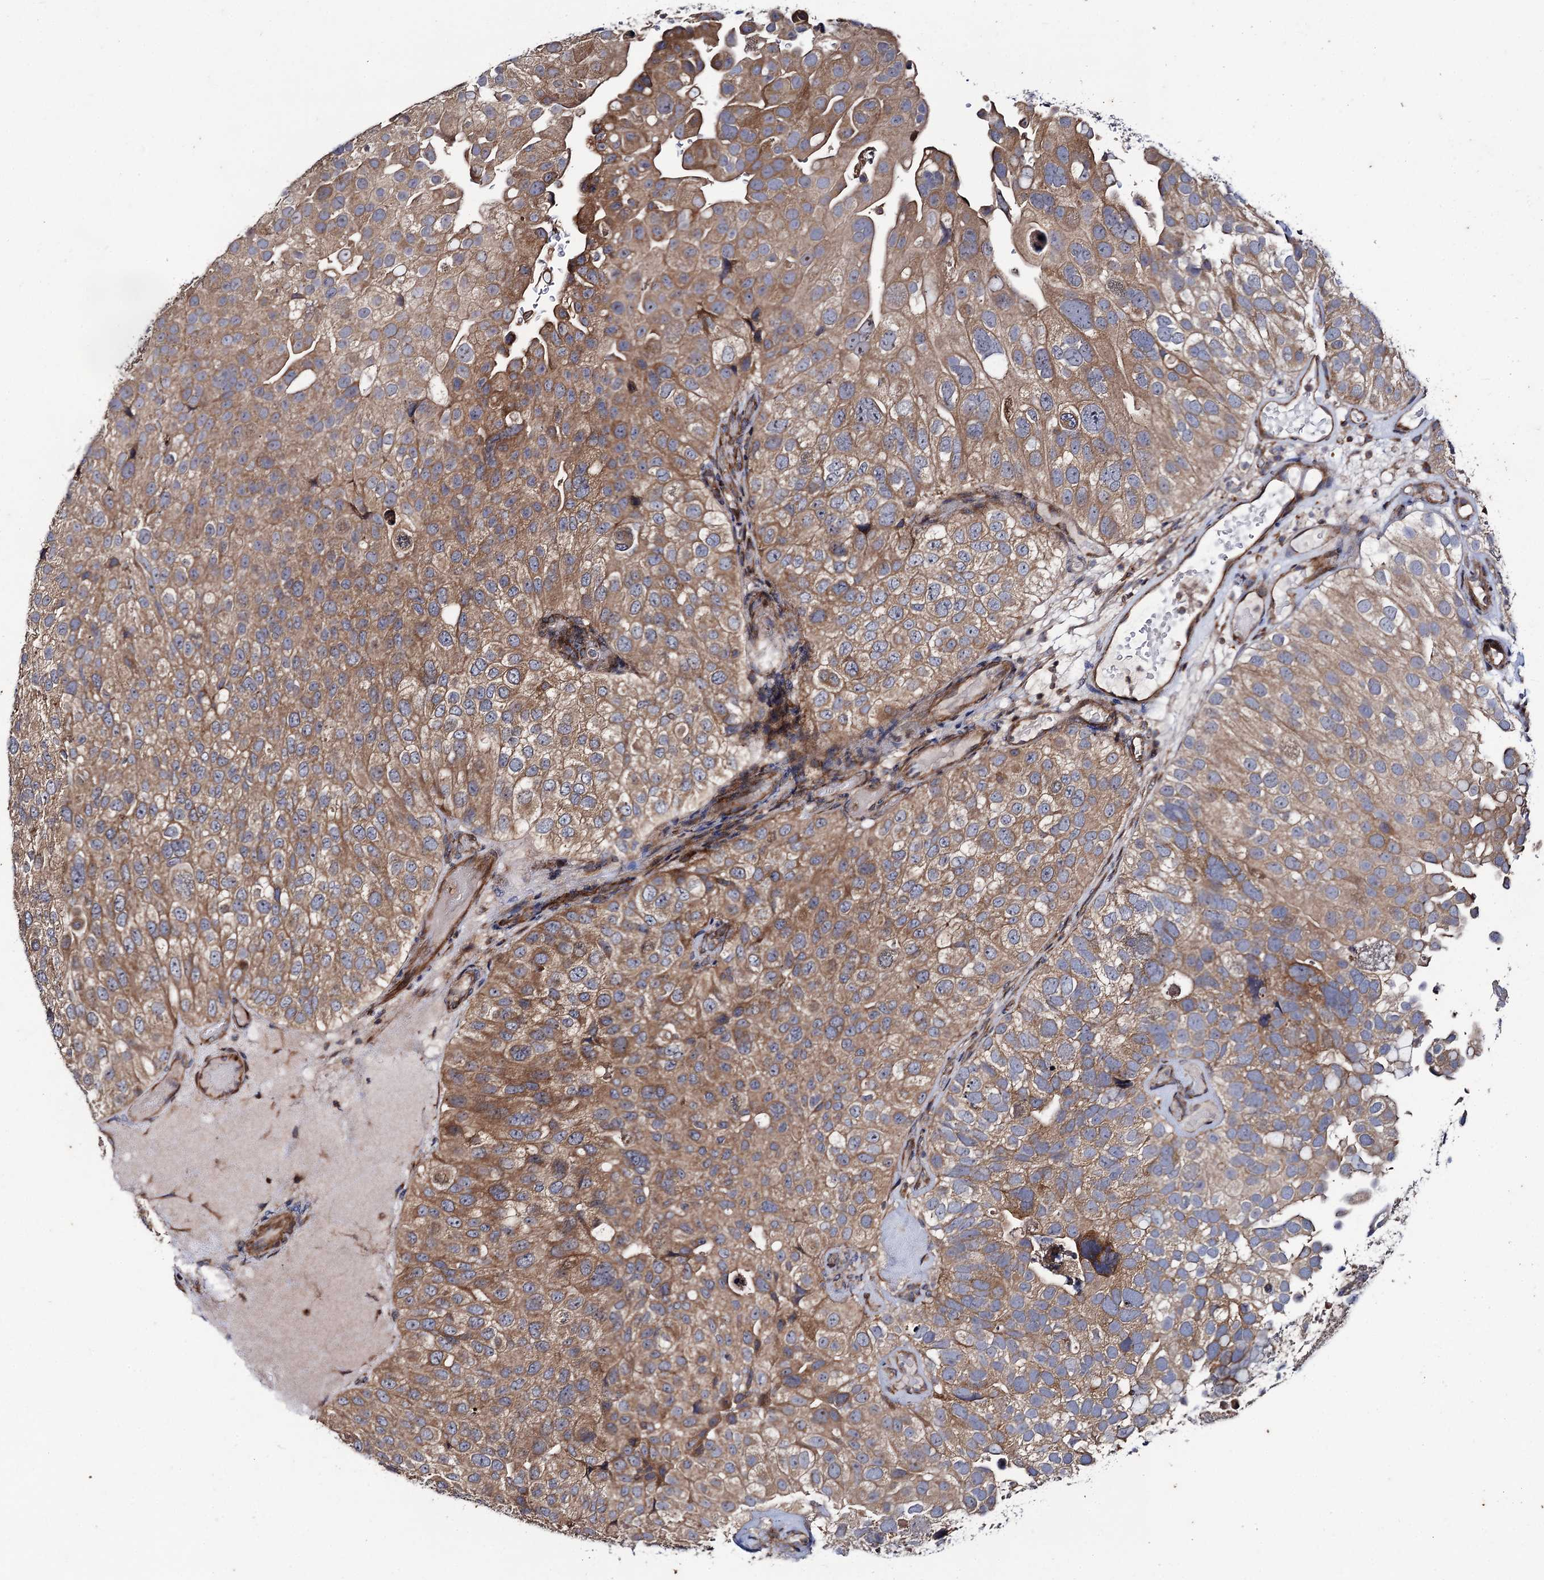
{"staining": {"intensity": "moderate", "quantity": ">75%", "location": "cytoplasmic/membranous"}, "tissue": "urothelial cancer", "cell_type": "Tumor cells", "image_type": "cancer", "snomed": [{"axis": "morphology", "description": "Urothelial carcinoma, Low grade"}, {"axis": "topography", "description": "Urinary bladder"}], "caption": "Low-grade urothelial carcinoma stained for a protein demonstrates moderate cytoplasmic/membranous positivity in tumor cells.", "gene": "DYDC1", "patient": {"sex": "male", "age": 78}}